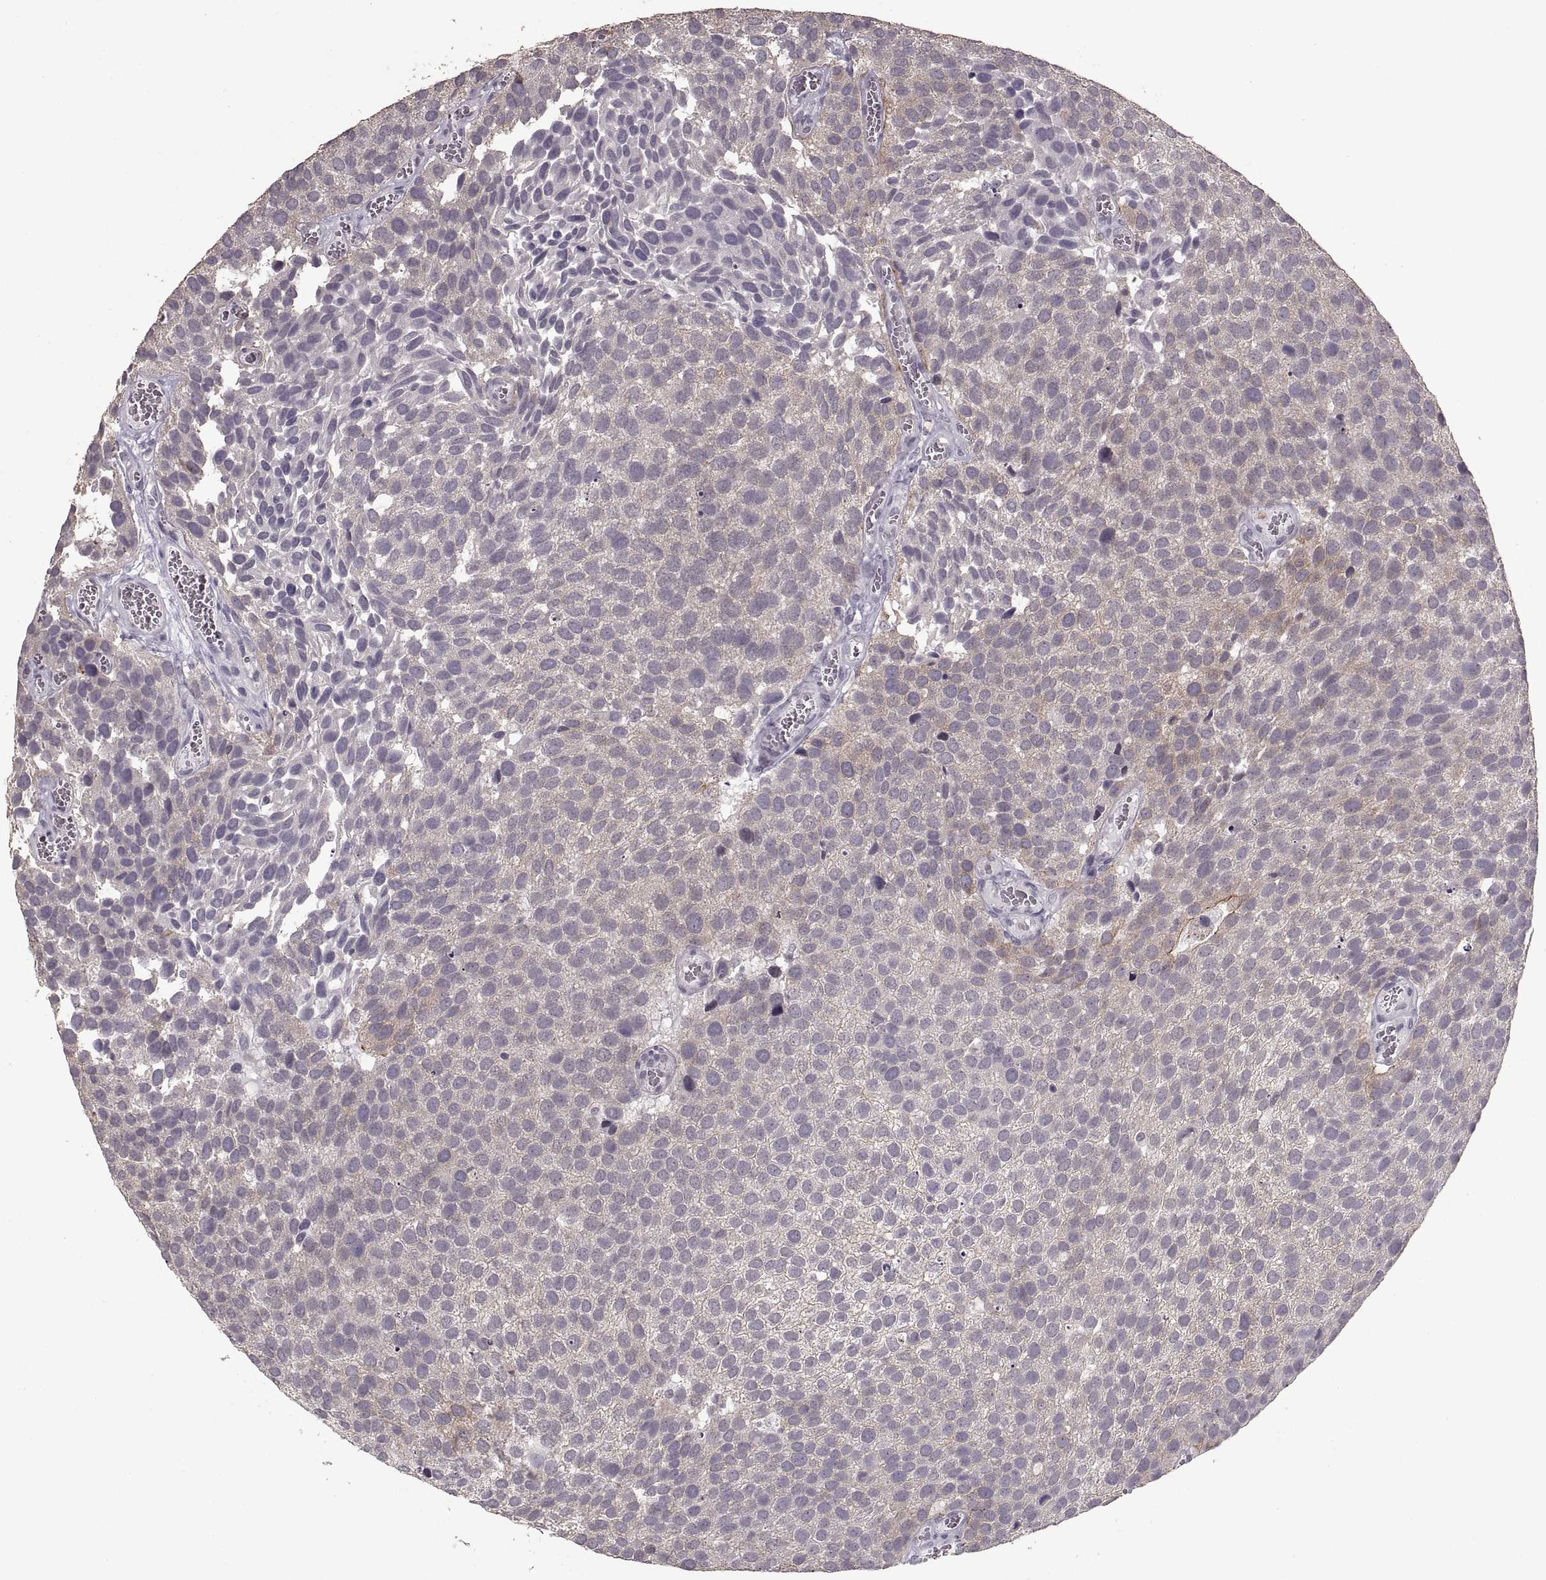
{"staining": {"intensity": "negative", "quantity": "none", "location": "none"}, "tissue": "urothelial cancer", "cell_type": "Tumor cells", "image_type": "cancer", "snomed": [{"axis": "morphology", "description": "Urothelial carcinoma, Low grade"}, {"axis": "topography", "description": "Urinary bladder"}], "caption": "The photomicrograph reveals no significant expression in tumor cells of urothelial cancer.", "gene": "PALS1", "patient": {"sex": "female", "age": 69}}